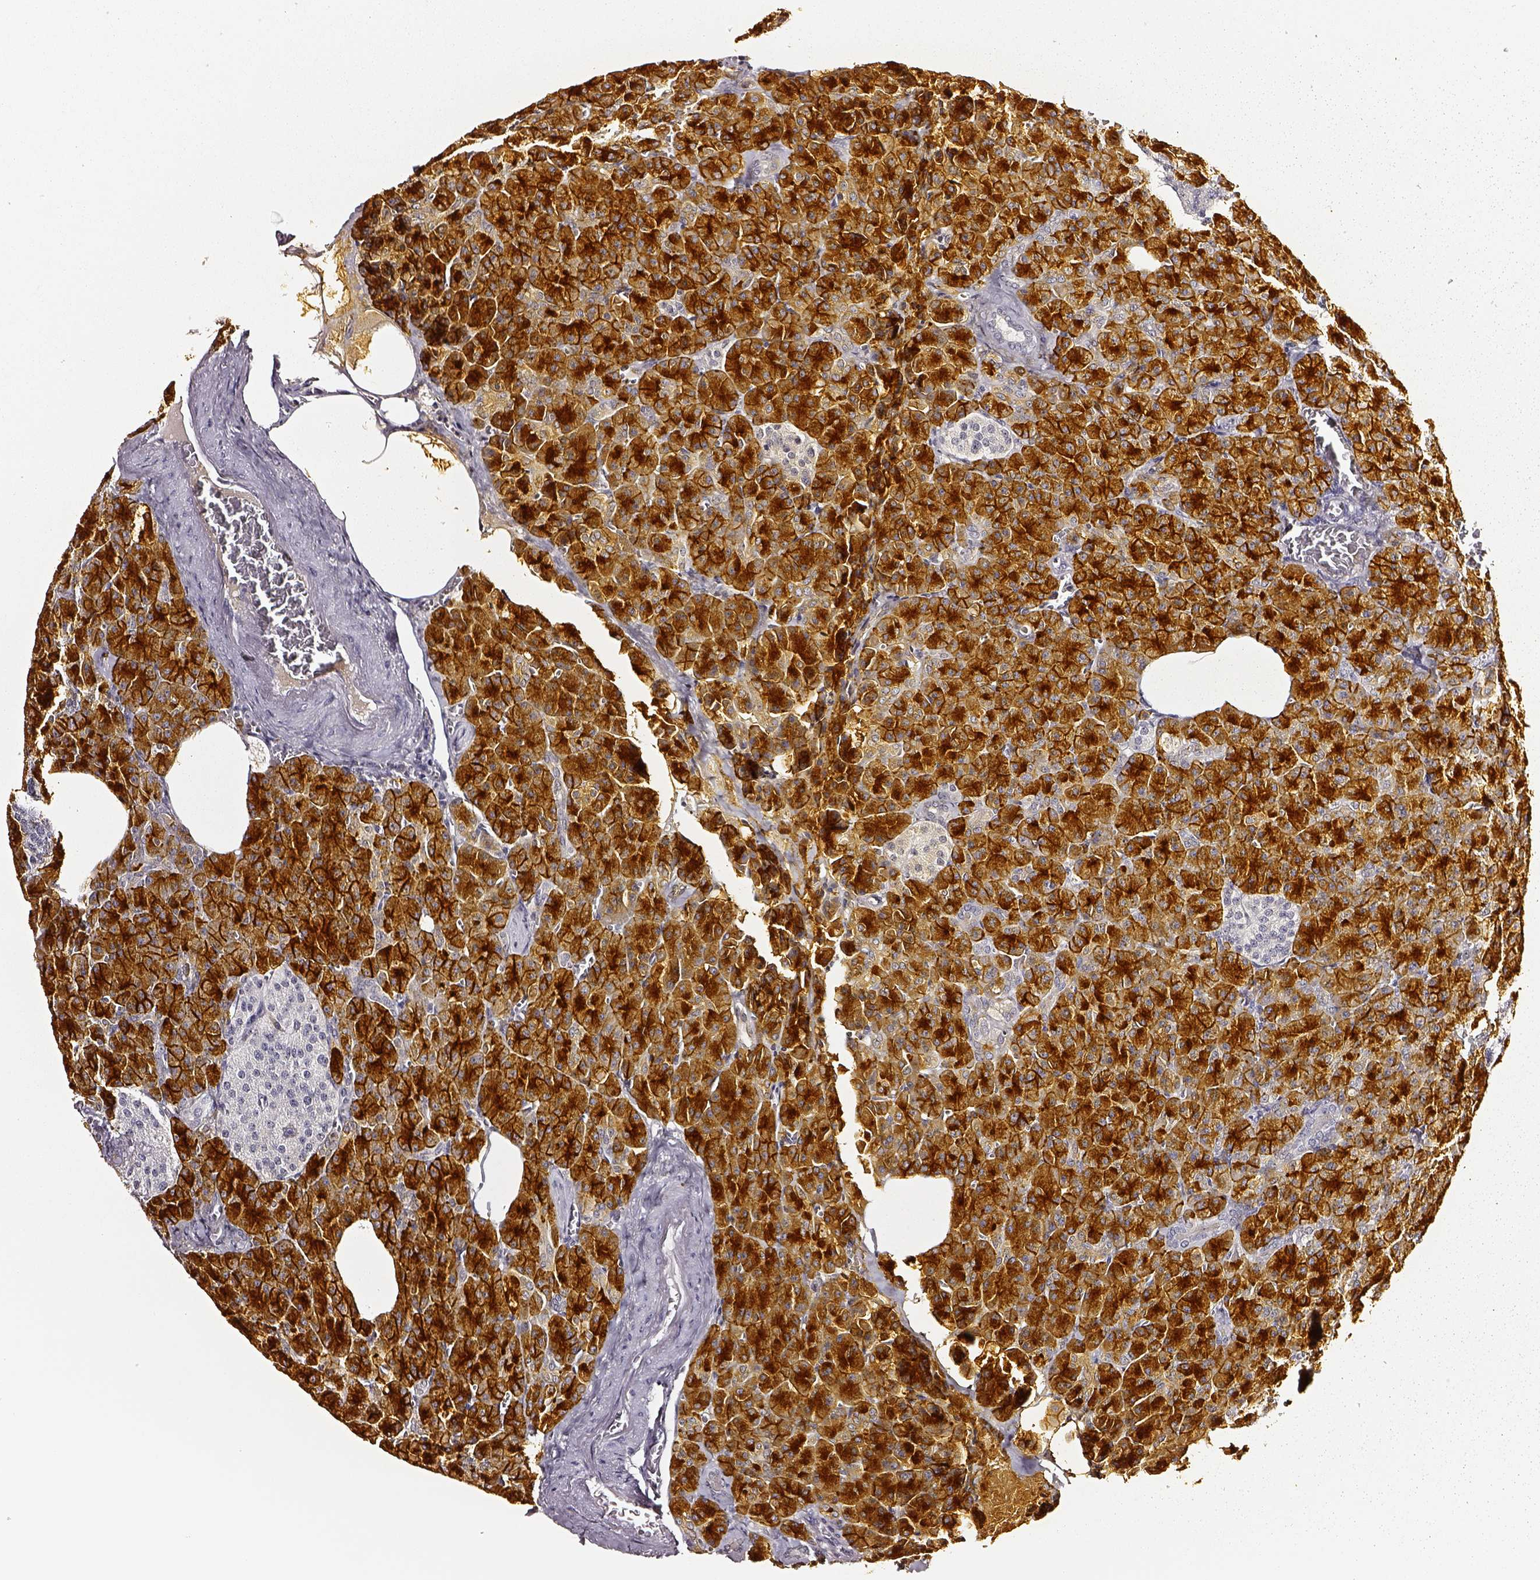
{"staining": {"intensity": "strong", "quantity": ">75%", "location": "cytoplasmic/membranous"}, "tissue": "pancreas", "cell_type": "Exocrine glandular cells", "image_type": "normal", "snomed": [{"axis": "morphology", "description": "Normal tissue, NOS"}, {"axis": "topography", "description": "Pancreas"}], "caption": "Protein expression analysis of normal human pancreas reveals strong cytoplasmic/membranous positivity in about >75% of exocrine glandular cells.", "gene": "DPEP1", "patient": {"sex": "female", "age": 74}}